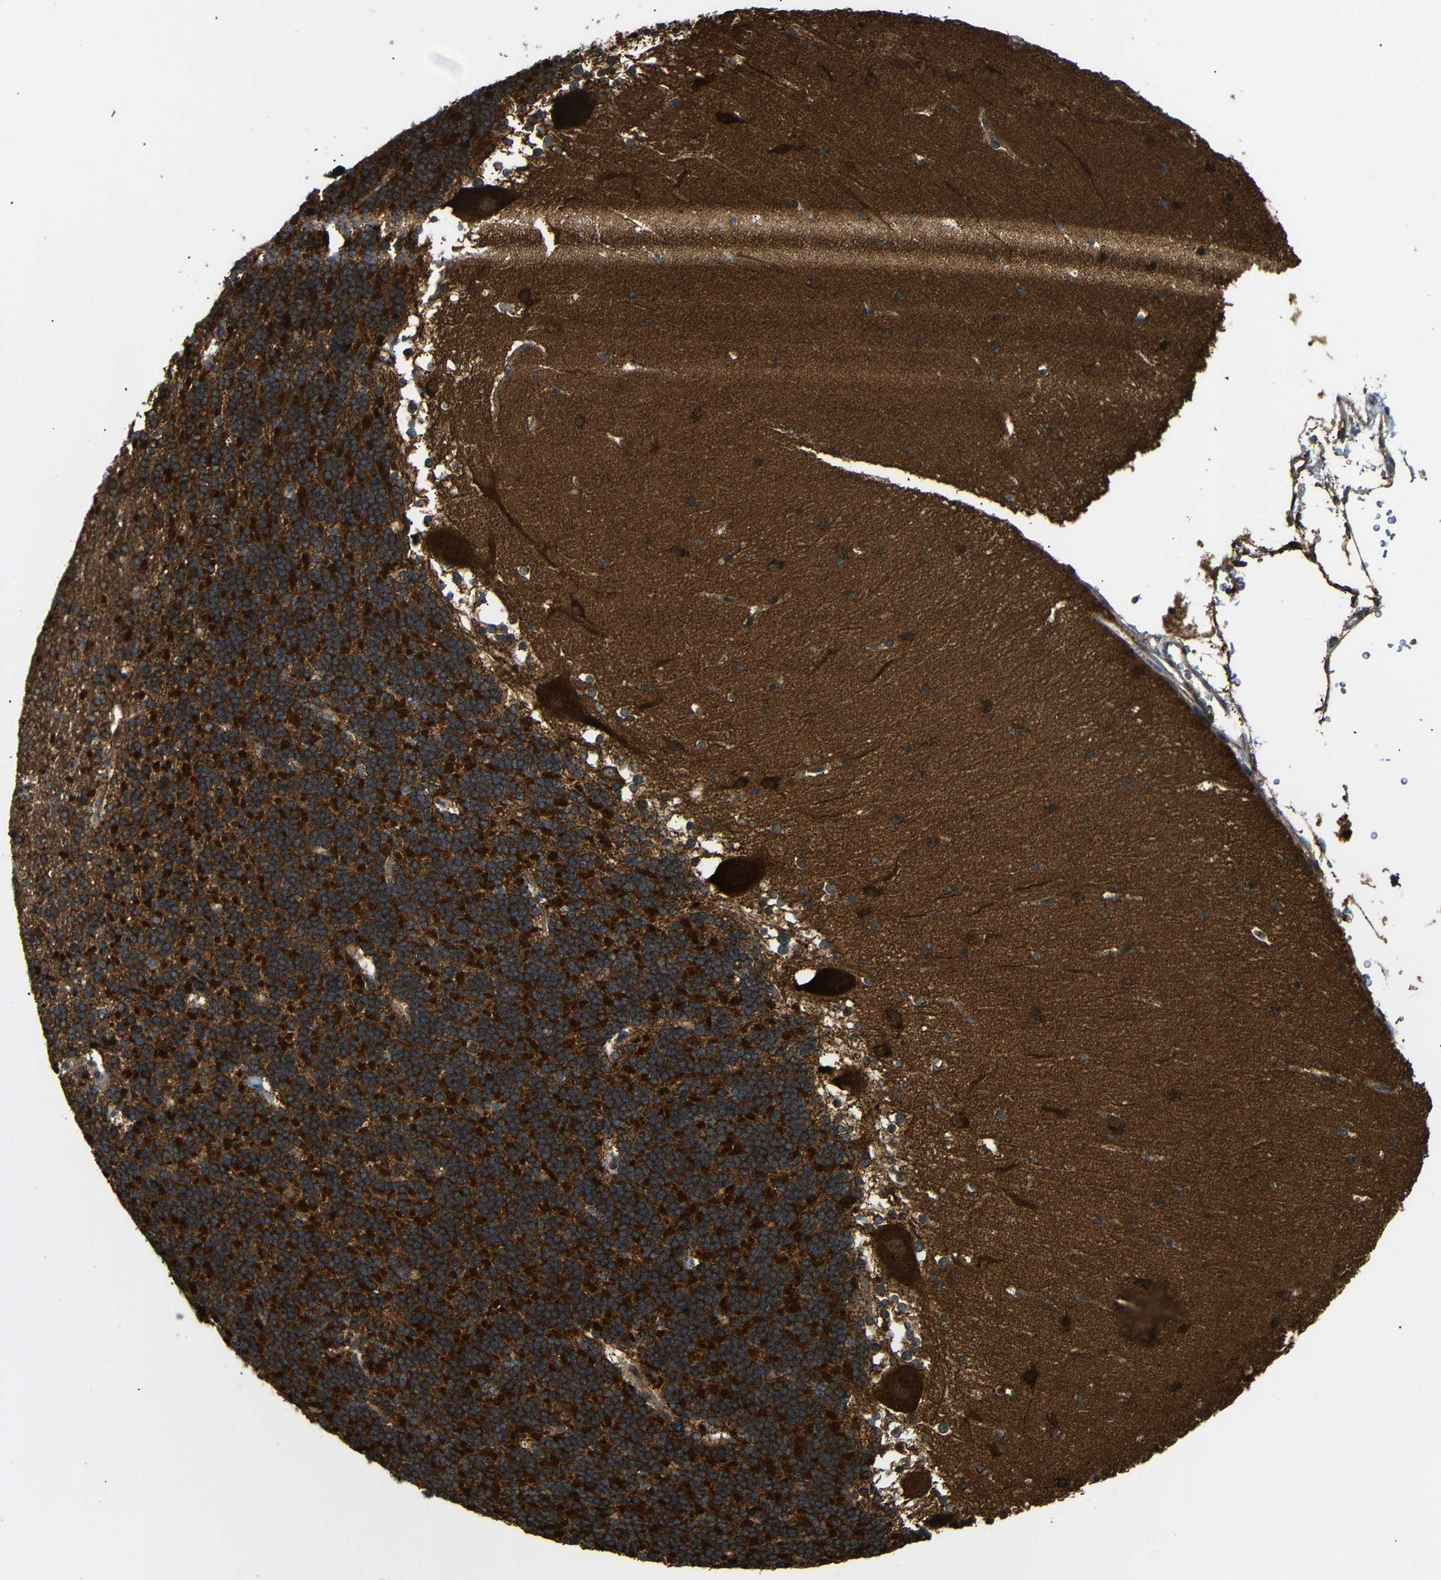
{"staining": {"intensity": "strong", "quantity": ">75%", "location": "cytoplasmic/membranous"}, "tissue": "cerebellum", "cell_type": "Cells in granular layer", "image_type": "normal", "snomed": [{"axis": "morphology", "description": "Normal tissue, NOS"}, {"axis": "topography", "description": "Cerebellum"}], "caption": "Immunohistochemistry (IHC) (DAB) staining of benign human cerebellum displays strong cytoplasmic/membranous protein expression in about >75% of cells in granular layer.", "gene": "KANK4", "patient": {"sex": "female", "age": 19}}